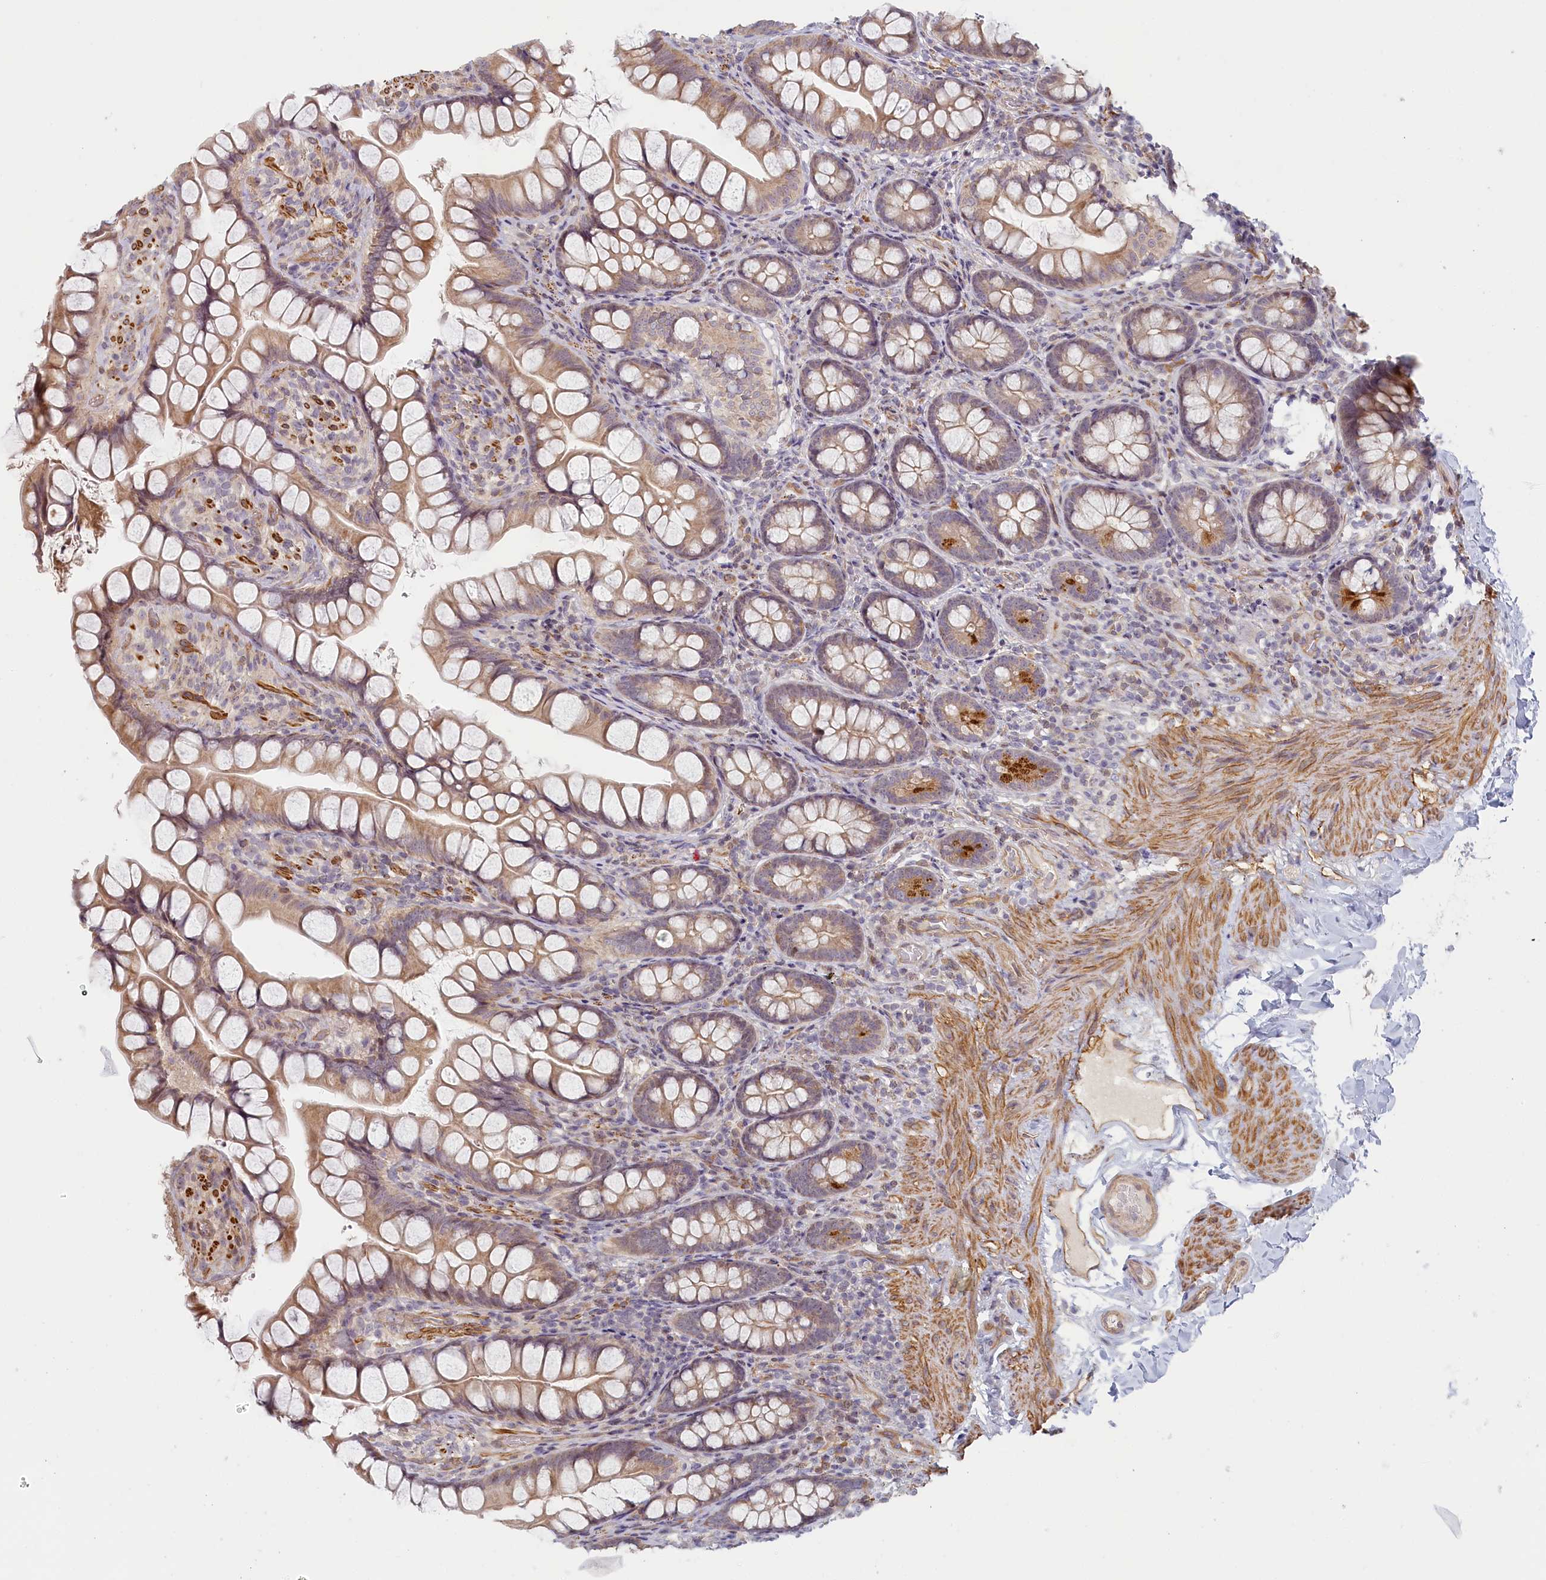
{"staining": {"intensity": "weak", "quantity": ">75%", "location": "cytoplasmic/membranous,nuclear"}, "tissue": "small intestine", "cell_type": "Glandular cells", "image_type": "normal", "snomed": [{"axis": "morphology", "description": "Normal tissue, NOS"}, {"axis": "topography", "description": "Small intestine"}], "caption": "Human small intestine stained with a brown dye reveals weak cytoplasmic/membranous,nuclear positive expression in approximately >75% of glandular cells.", "gene": "INTS4", "patient": {"sex": "male", "age": 70}}